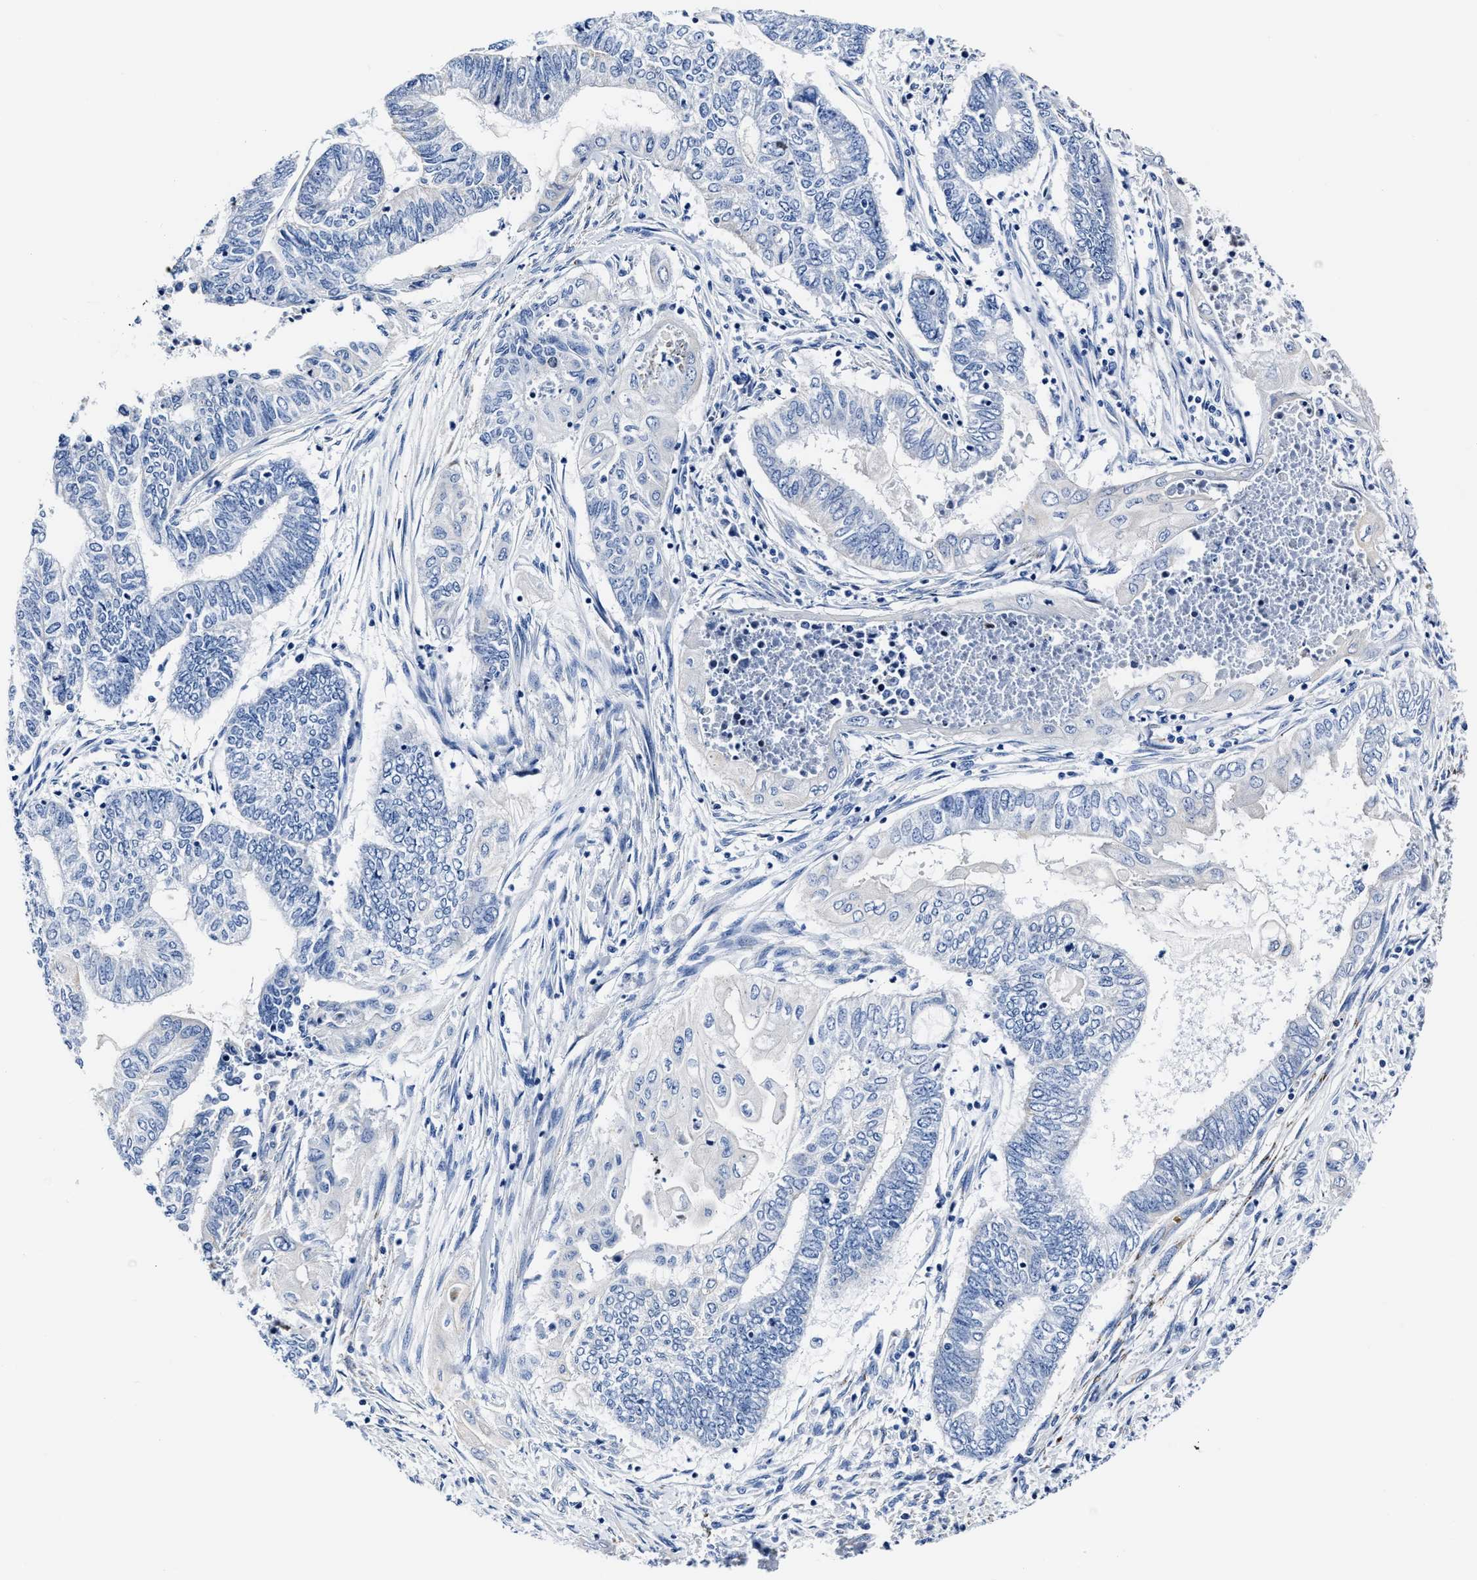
{"staining": {"intensity": "negative", "quantity": "none", "location": "none"}, "tissue": "endometrial cancer", "cell_type": "Tumor cells", "image_type": "cancer", "snomed": [{"axis": "morphology", "description": "Adenocarcinoma, NOS"}, {"axis": "topography", "description": "Uterus"}, {"axis": "topography", "description": "Endometrium"}], "caption": "An immunohistochemistry (IHC) image of adenocarcinoma (endometrial) is shown. There is no staining in tumor cells of adenocarcinoma (endometrial).", "gene": "KCNMB3", "patient": {"sex": "female", "age": 70}}